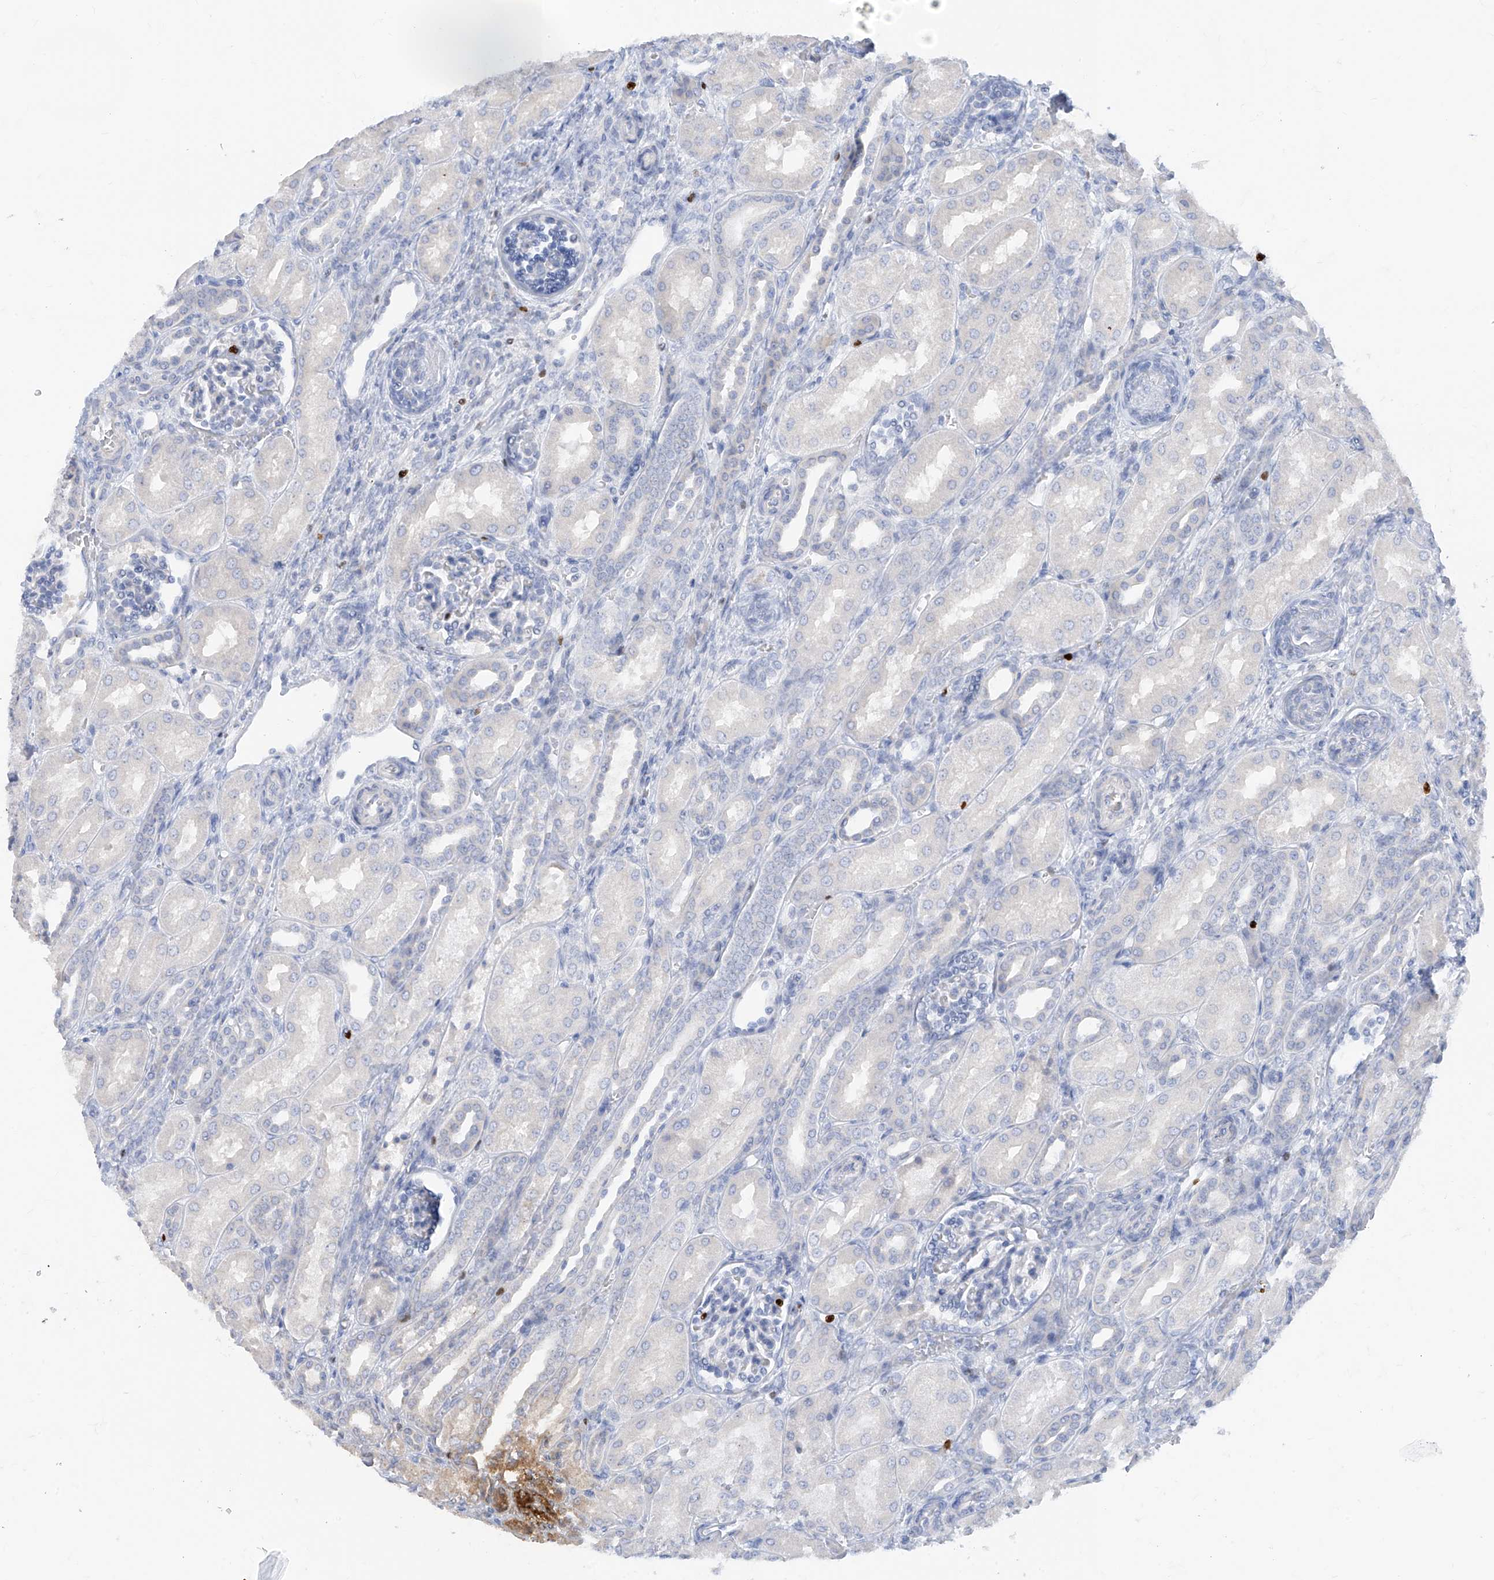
{"staining": {"intensity": "negative", "quantity": "none", "location": "none"}, "tissue": "kidney", "cell_type": "Cells in glomeruli", "image_type": "normal", "snomed": [{"axis": "morphology", "description": "Normal tissue, NOS"}, {"axis": "morphology", "description": "Neoplasm, malignant, NOS"}, {"axis": "topography", "description": "Kidney"}], "caption": "This is an immunohistochemistry micrograph of unremarkable human kidney. There is no positivity in cells in glomeruli.", "gene": "TBX21", "patient": {"sex": "female", "age": 1}}